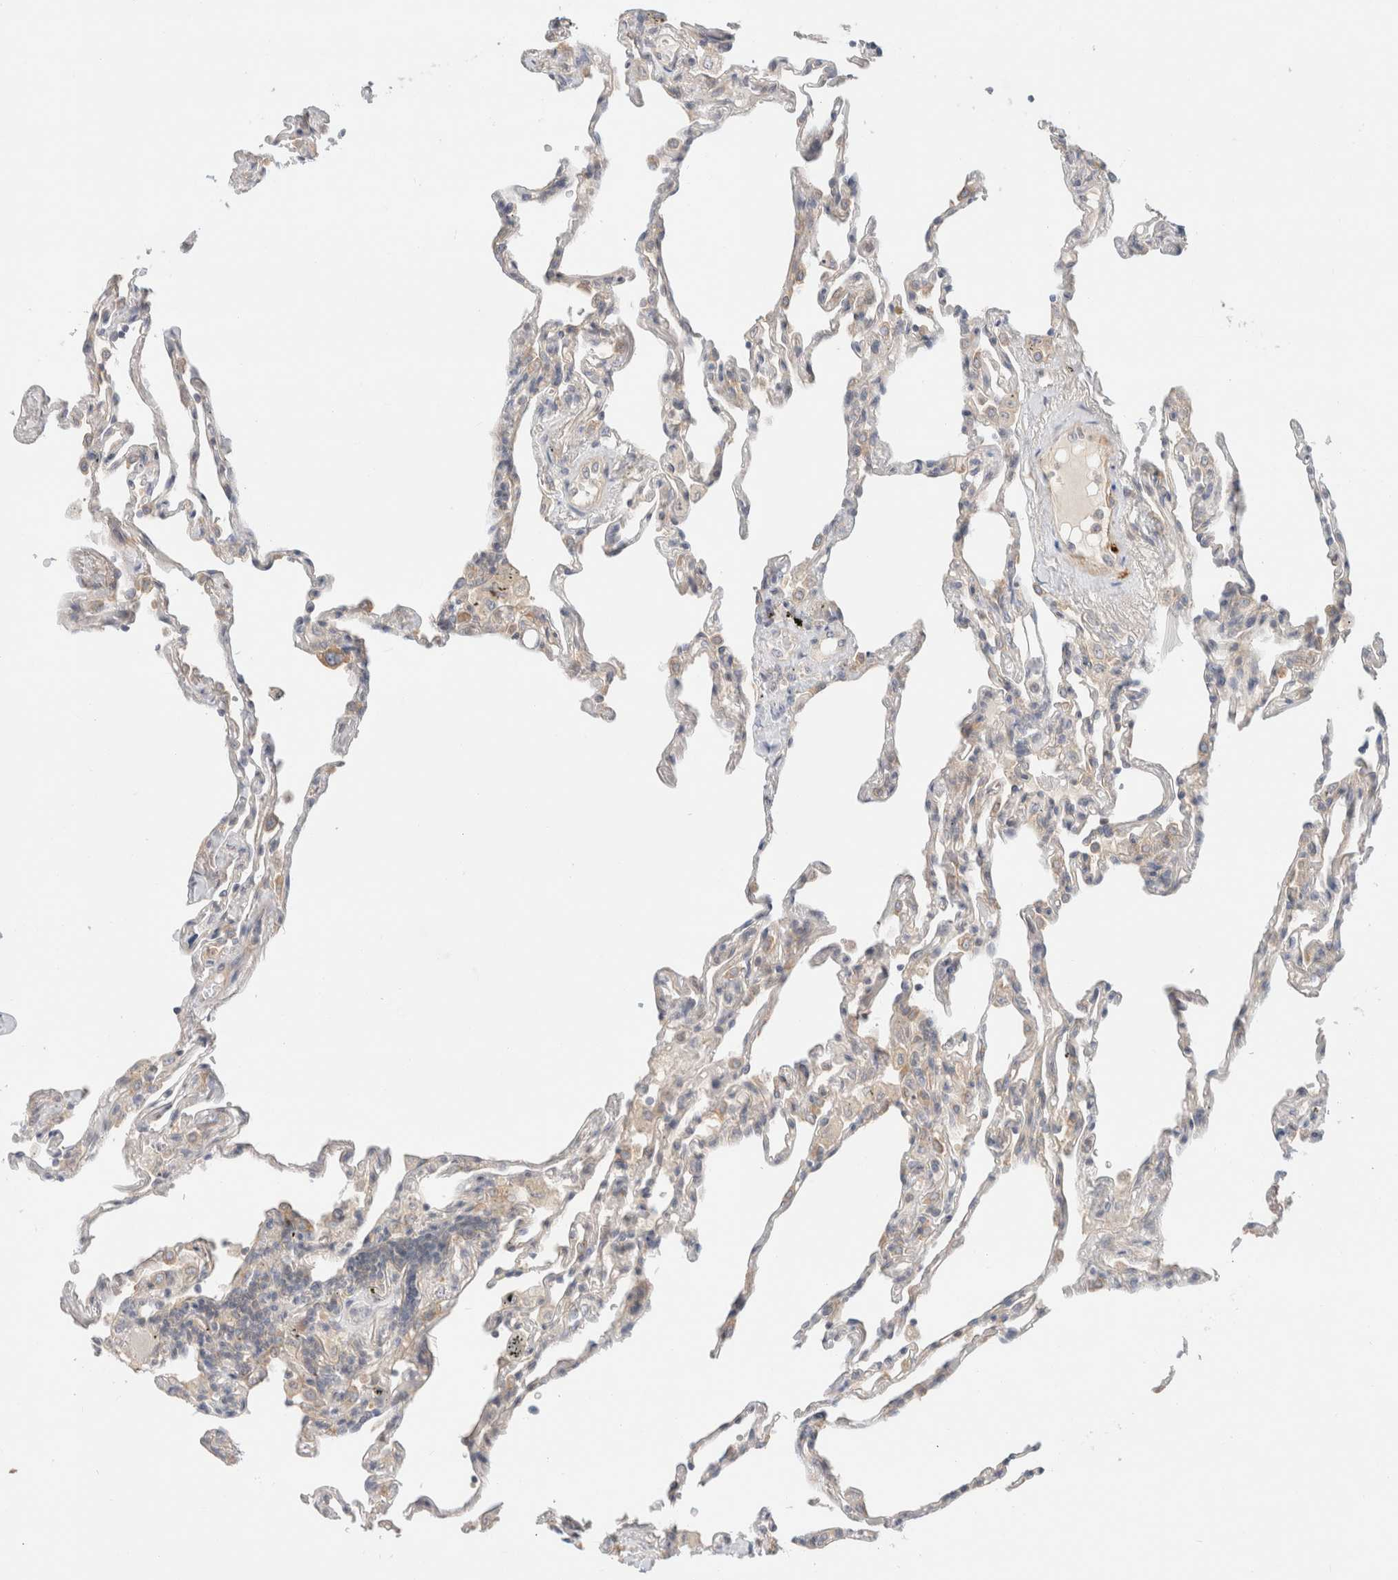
{"staining": {"intensity": "weak", "quantity": "<25%", "location": "cytoplasmic/membranous"}, "tissue": "lung", "cell_type": "Alveolar cells", "image_type": "normal", "snomed": [{"axis": "morphology", "description": "Normal tissue, NOS"}, {"axis": "topography", "description": "Lung"}], "caption": "IHC histopathology image of normal lung: human lung stained with DAB (3,3'-diaminobenzidine) reveals no significant protein positivity in alveolar cells. The staining is performed using DAB brown chromogen with nuclei counter-stained in using hematoxylin.", "gene": "MARK3", "patient": {"sex": "male", "age": 59}}